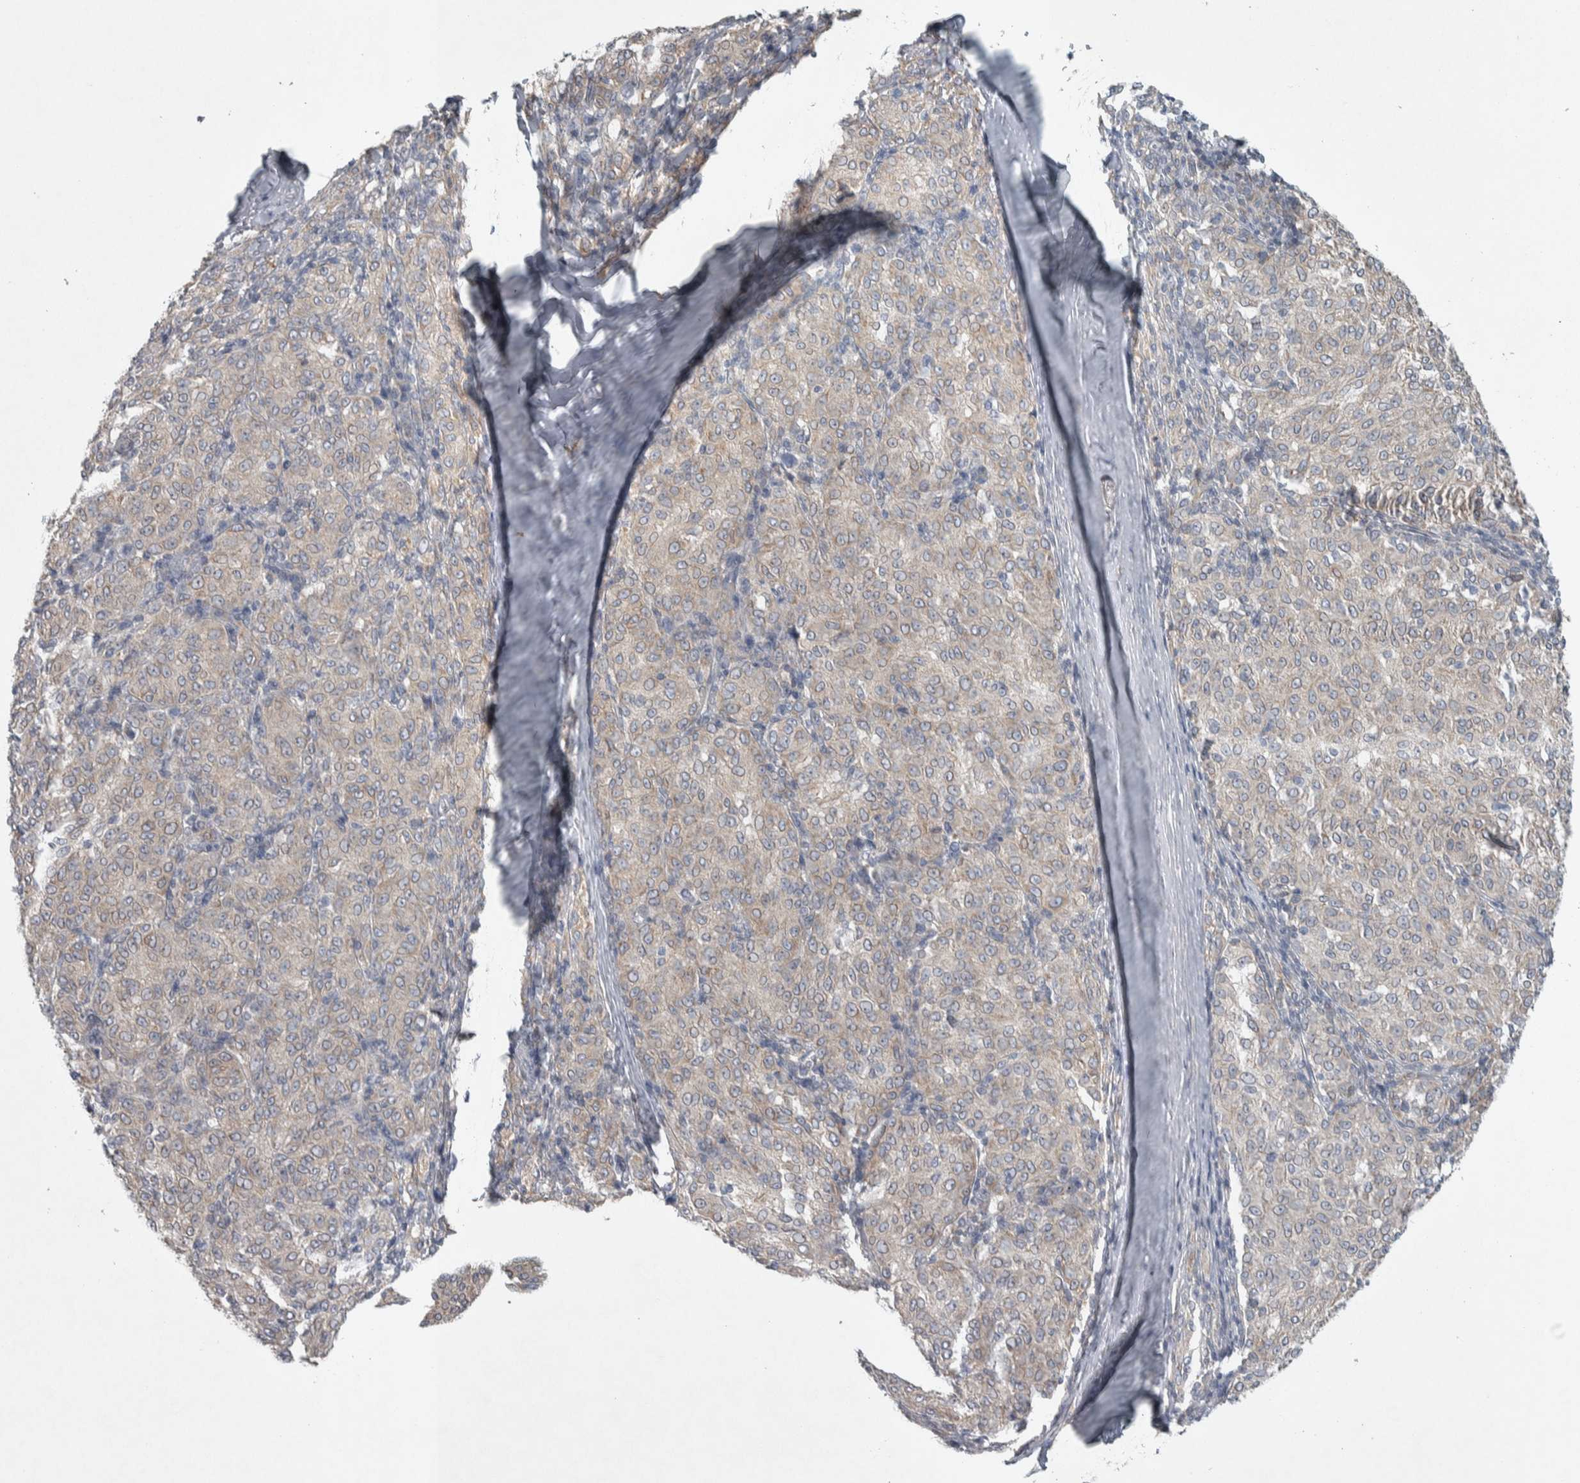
{"staining": {"intensity": "weak", "quantity": "<25%", "location": "cytoplasmic/membranous"}, "tissue": "melanoma", "cell_type": "Tumor cells", "image_type": "cancer", "snomed": [{"axis": "morphology", "description": "Malignant melanoma, NOS"}, {"axis": "topography", "description": "Skin"}], "caption": "DAB (3,3'-diaminobenzidine) immunohistochemical staining of human malignant melanoma reveals no significant expression in tumor cells.", "gene": "SIGMAR1", "patient": {"sex": "female", "age": 72}}